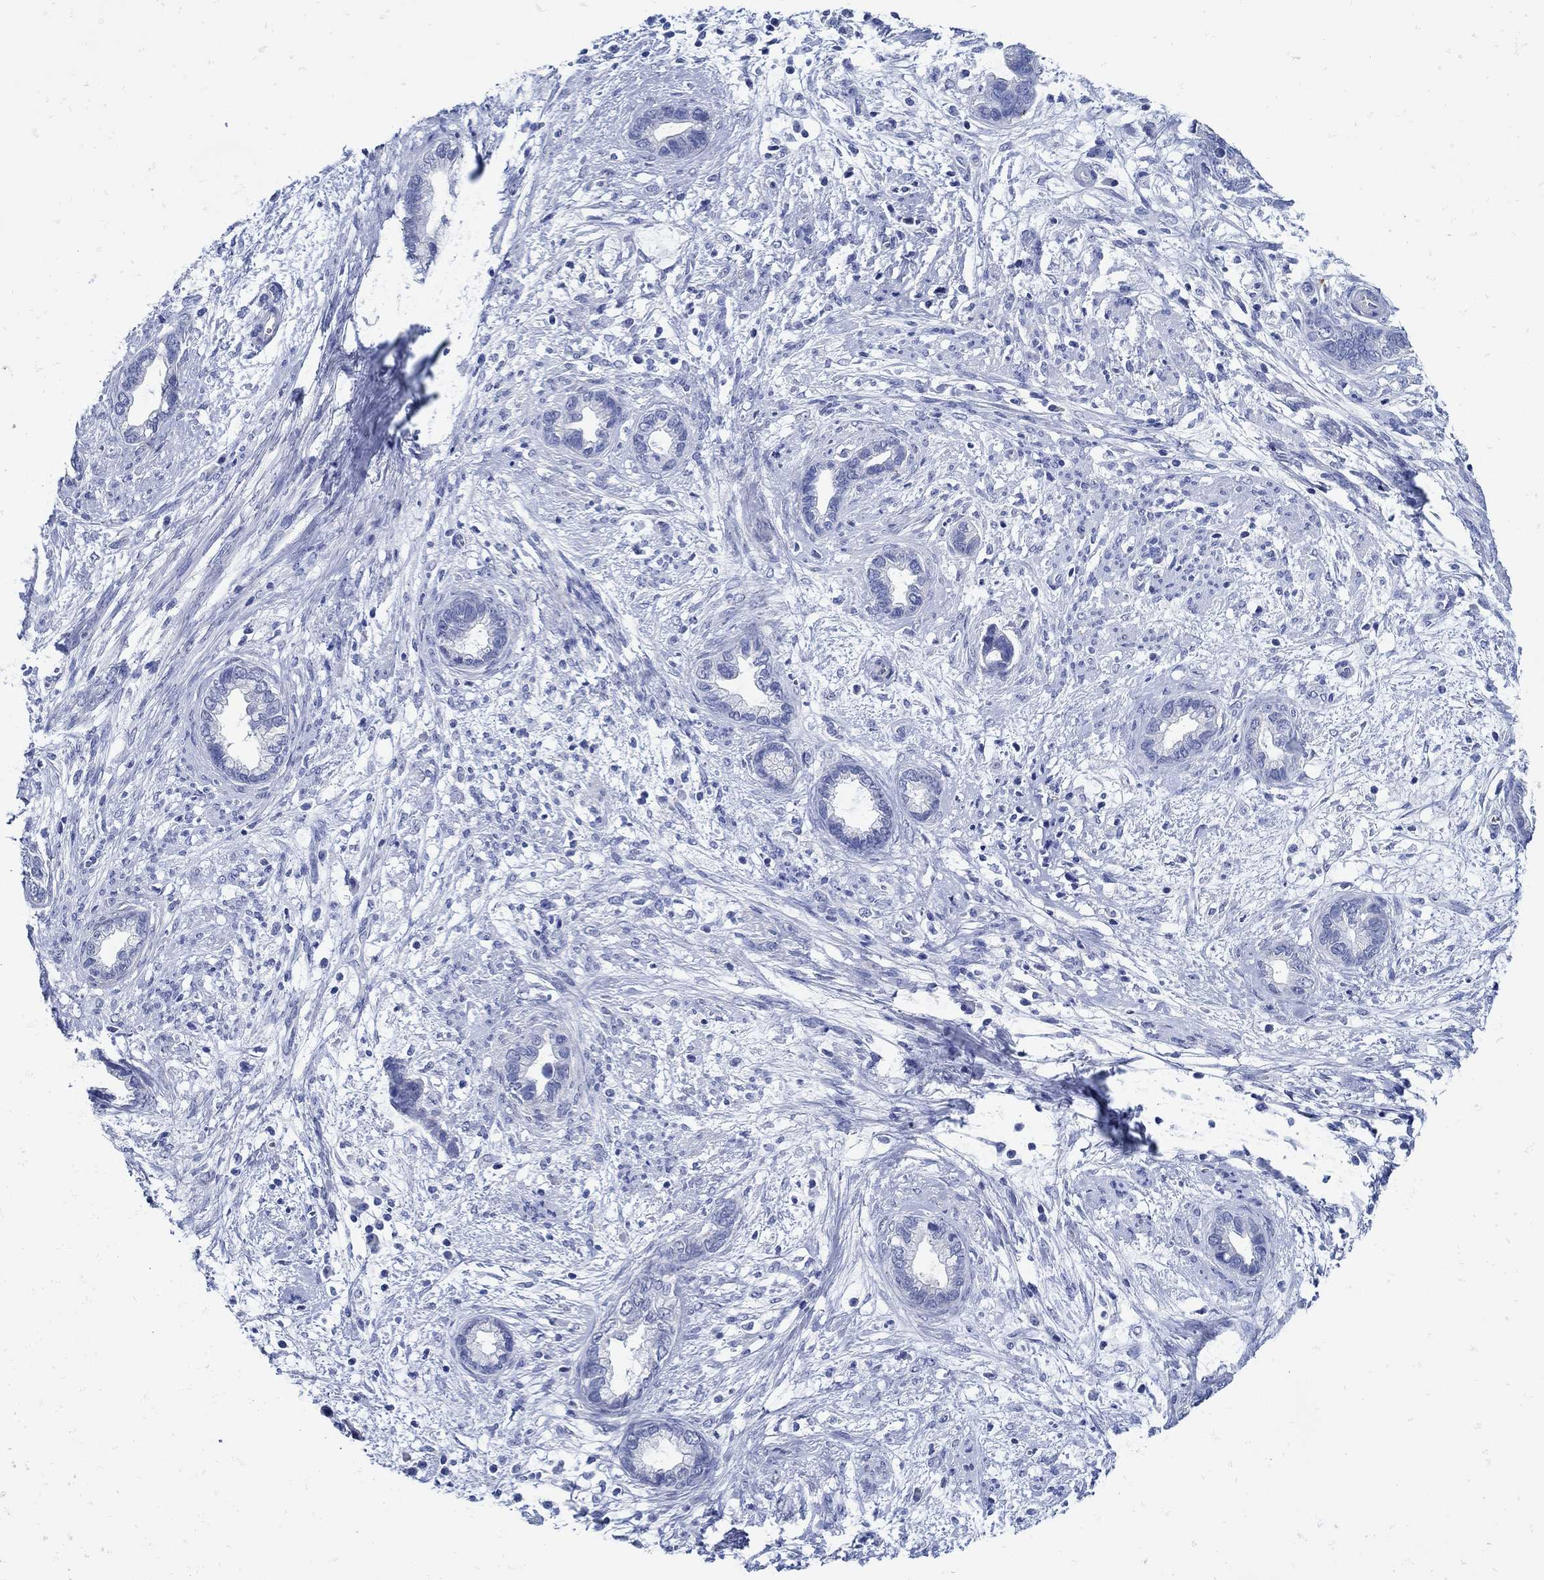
{"staining": {"intensity": "negative", "quantity": "none", "location": "none"}, "tissue": "cervical cancer", "cell_type": "Tumor cells", "image_type": "cancer", "snomed": [{"axis": "morphology", "description": "Adenocarcinoma, NOS"}, {"axis": "topography", "description": "Cervix"}], "caption": "Tumor cells are negative for brown protein staining in adenocarcinoma (cervical).", "gene": "NOS1", "patient": {"sex": "female", "age": 62}}